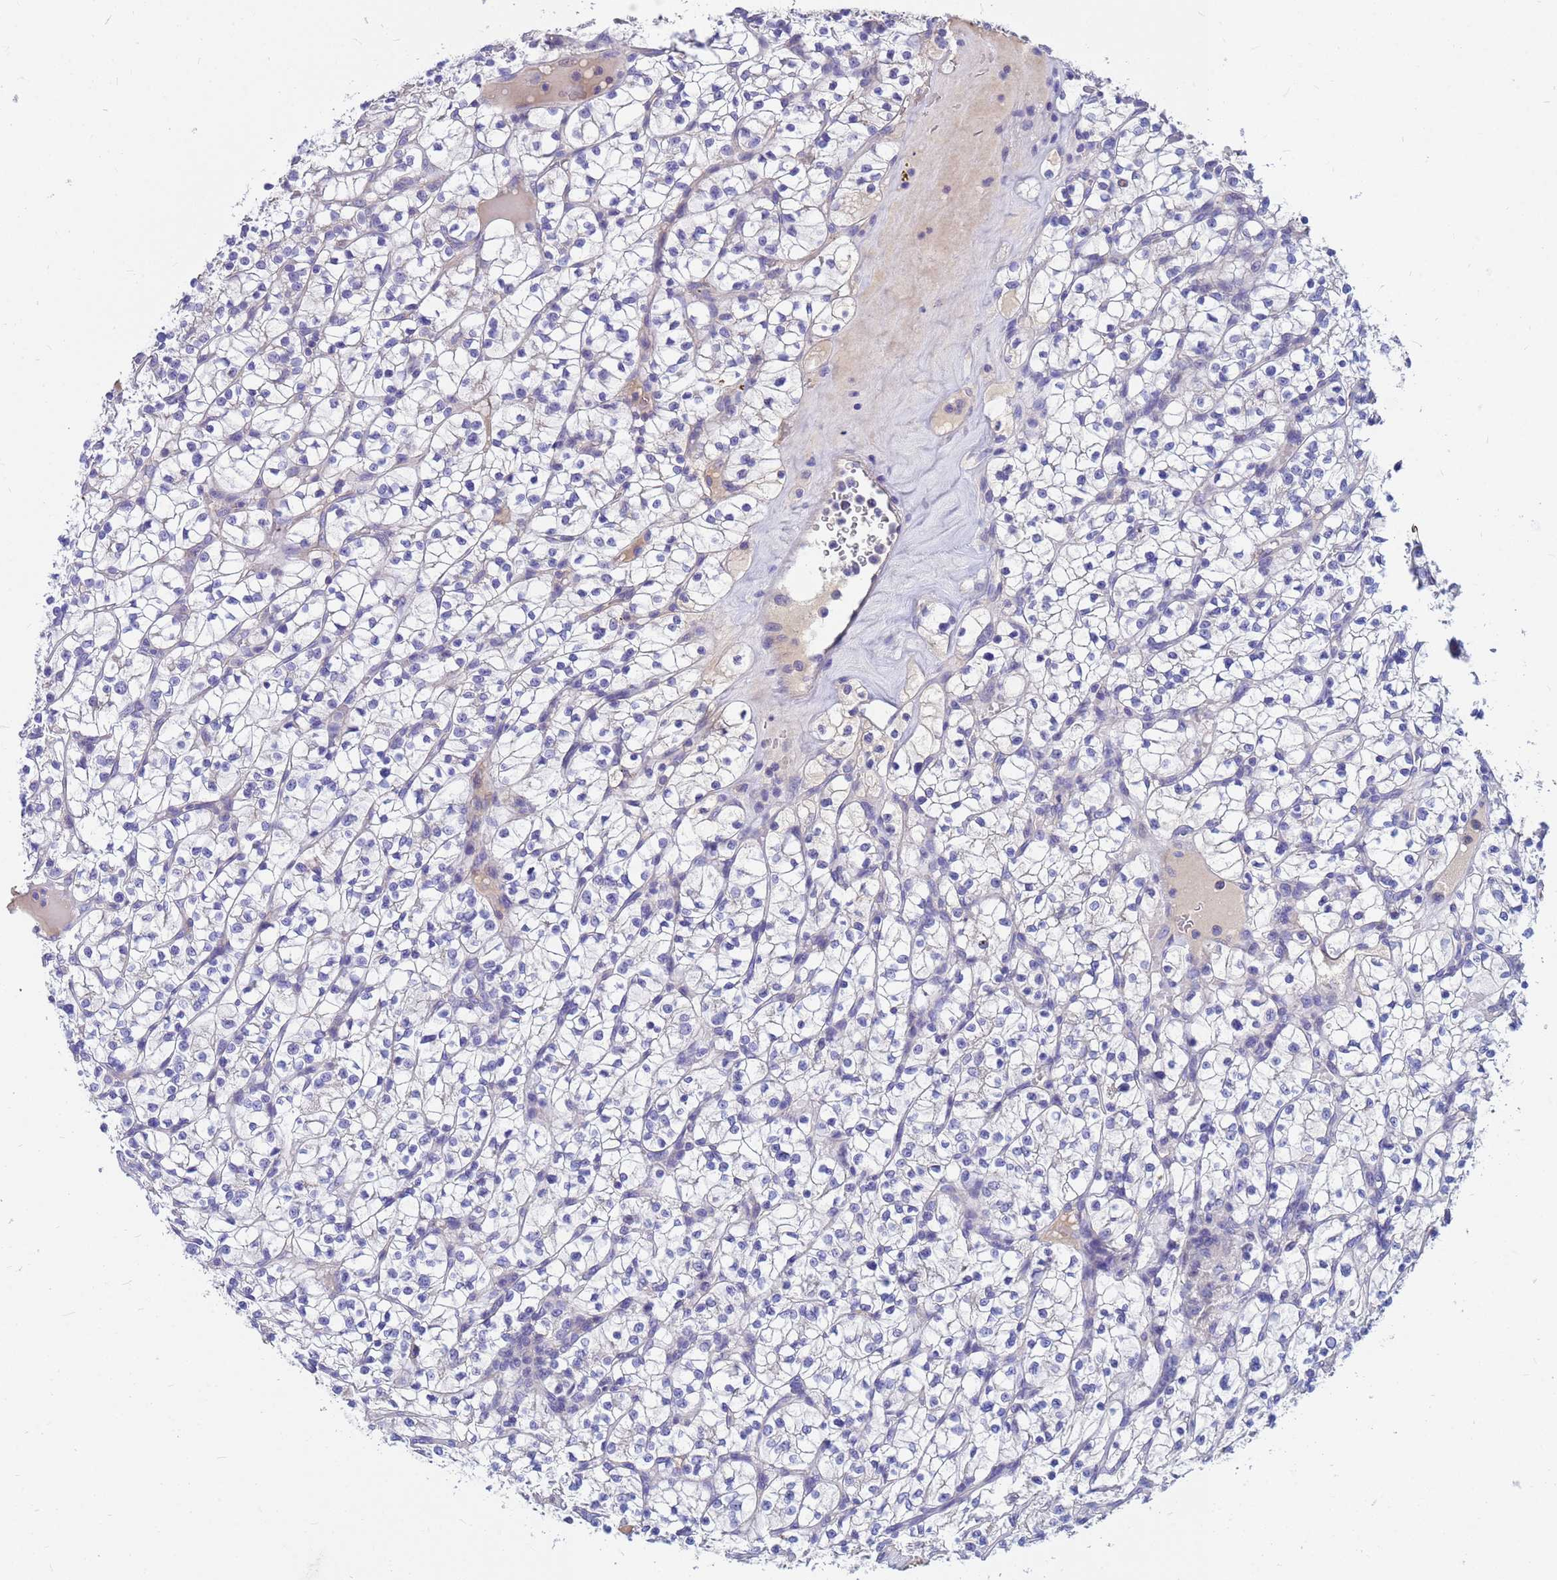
{"staining": {"intensity": "negative", "quantity": "none", "location": "none"}, "tissue": "renal cancer", "cell_type": "Tumor cells", "image_type": "cancer", "snomed": [{"axis": "morphology", "description": "Adenocarcinoma, NOS"}, {"axis": "topography", "description": "Kidney"}], "caption": "The micrograph demonstrates no significant staining in tumor cells of adenocarcinoma (renal).", "gene": "DPRX", "patient": {"sex": "female", "age": 64}}